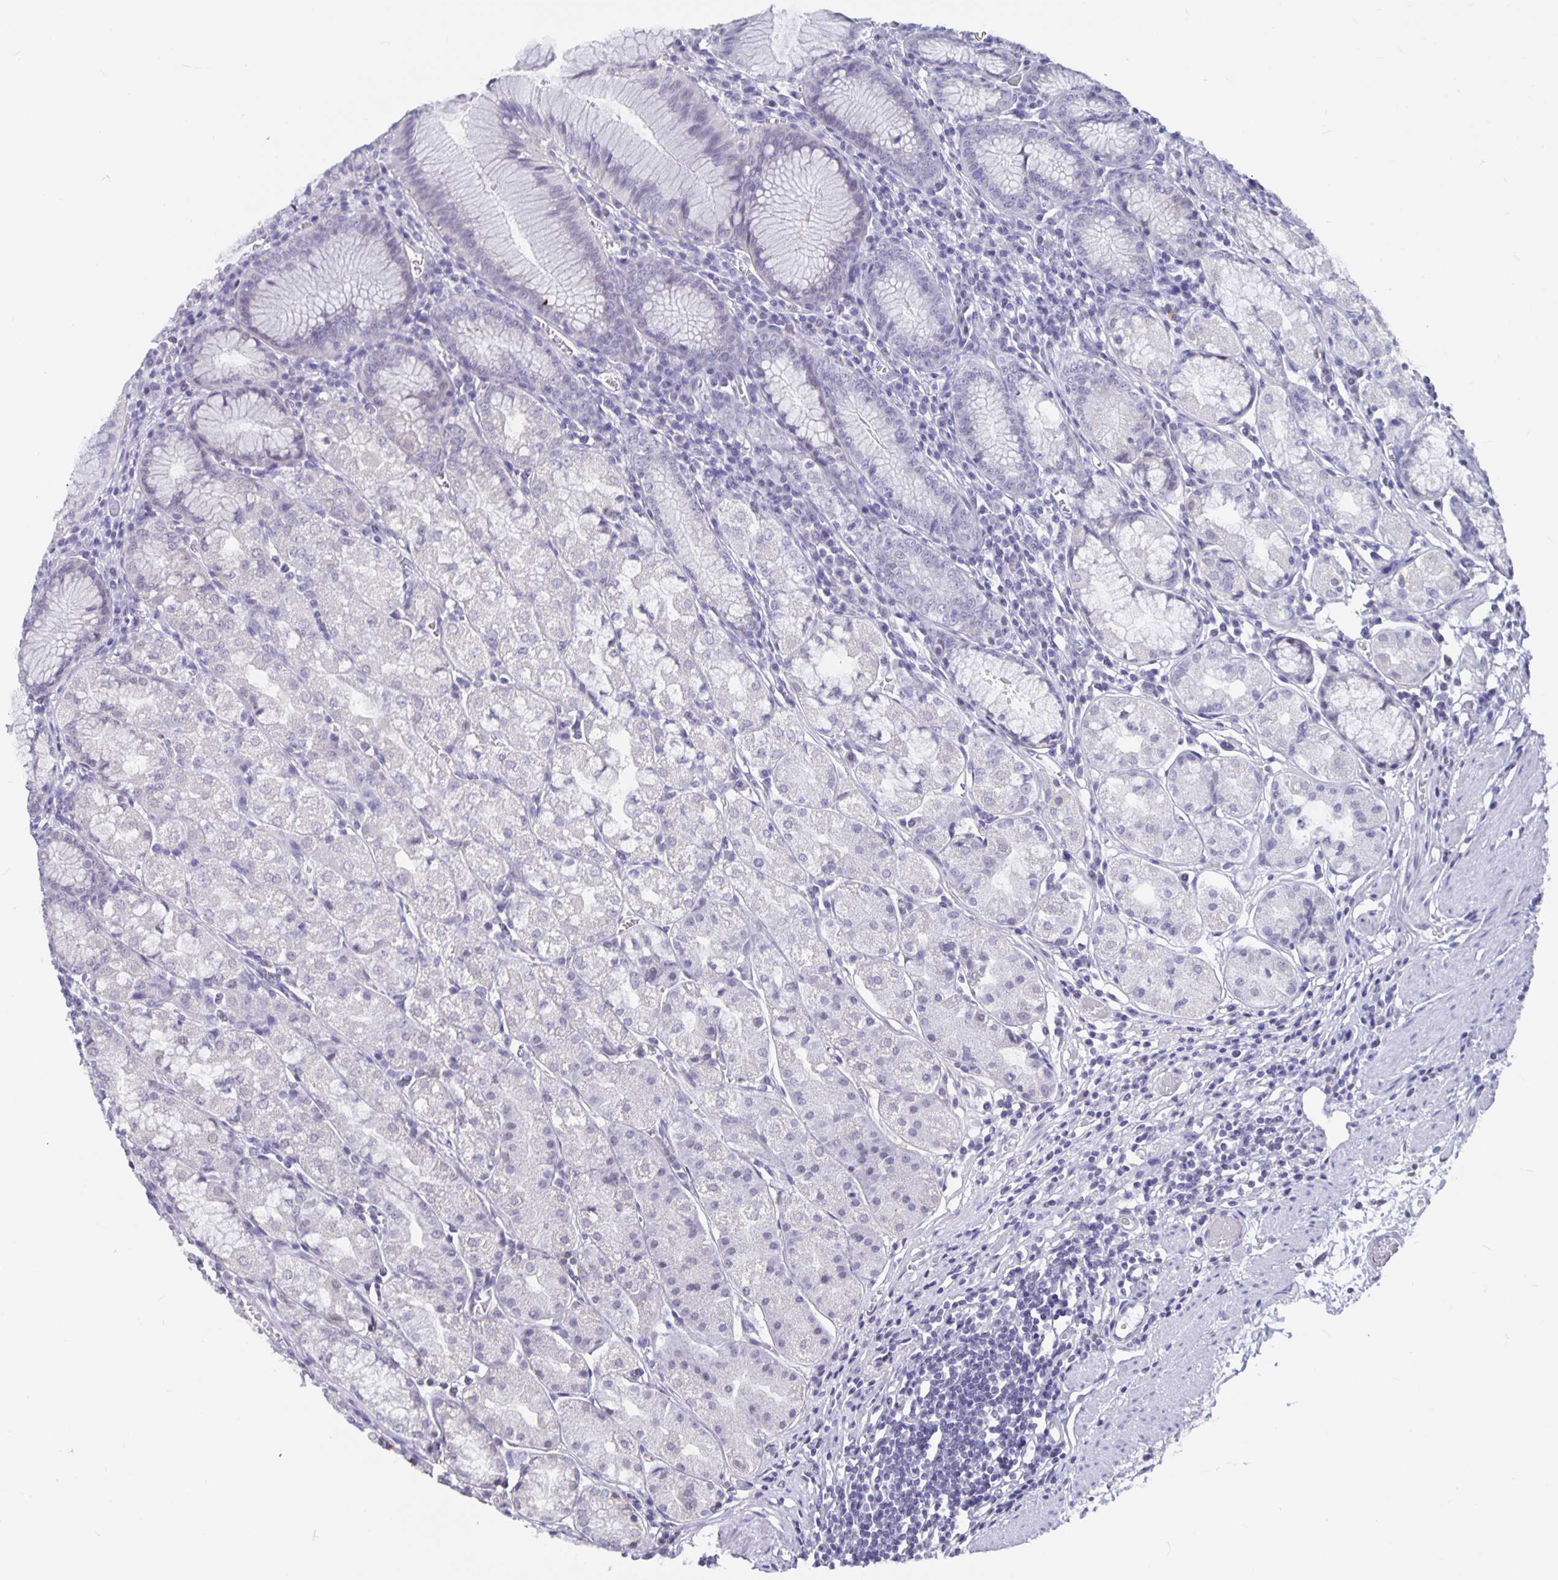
{"staining": {"intensity": "negative", "quantity": "none", "location": "none"}, "tissue": "stomach", "cell_type": "Glandular cells", "image_type": "normal", "snomed": [{"axis": "morphology", "description": "Normal tissue, NOS"}, {"axis": "topography", "description": "Stomach"}], "caption": "Protein analysis of normal stomach demonstrates no significant expression in glandular cells. The staining is performed using DAB (3,3'-diaminobenzidine) brown chromogen with nuclei counter-stained in using hematoxylin.", "gene": "OLIG2", "patient": {"sex": "male", "age": 55}}